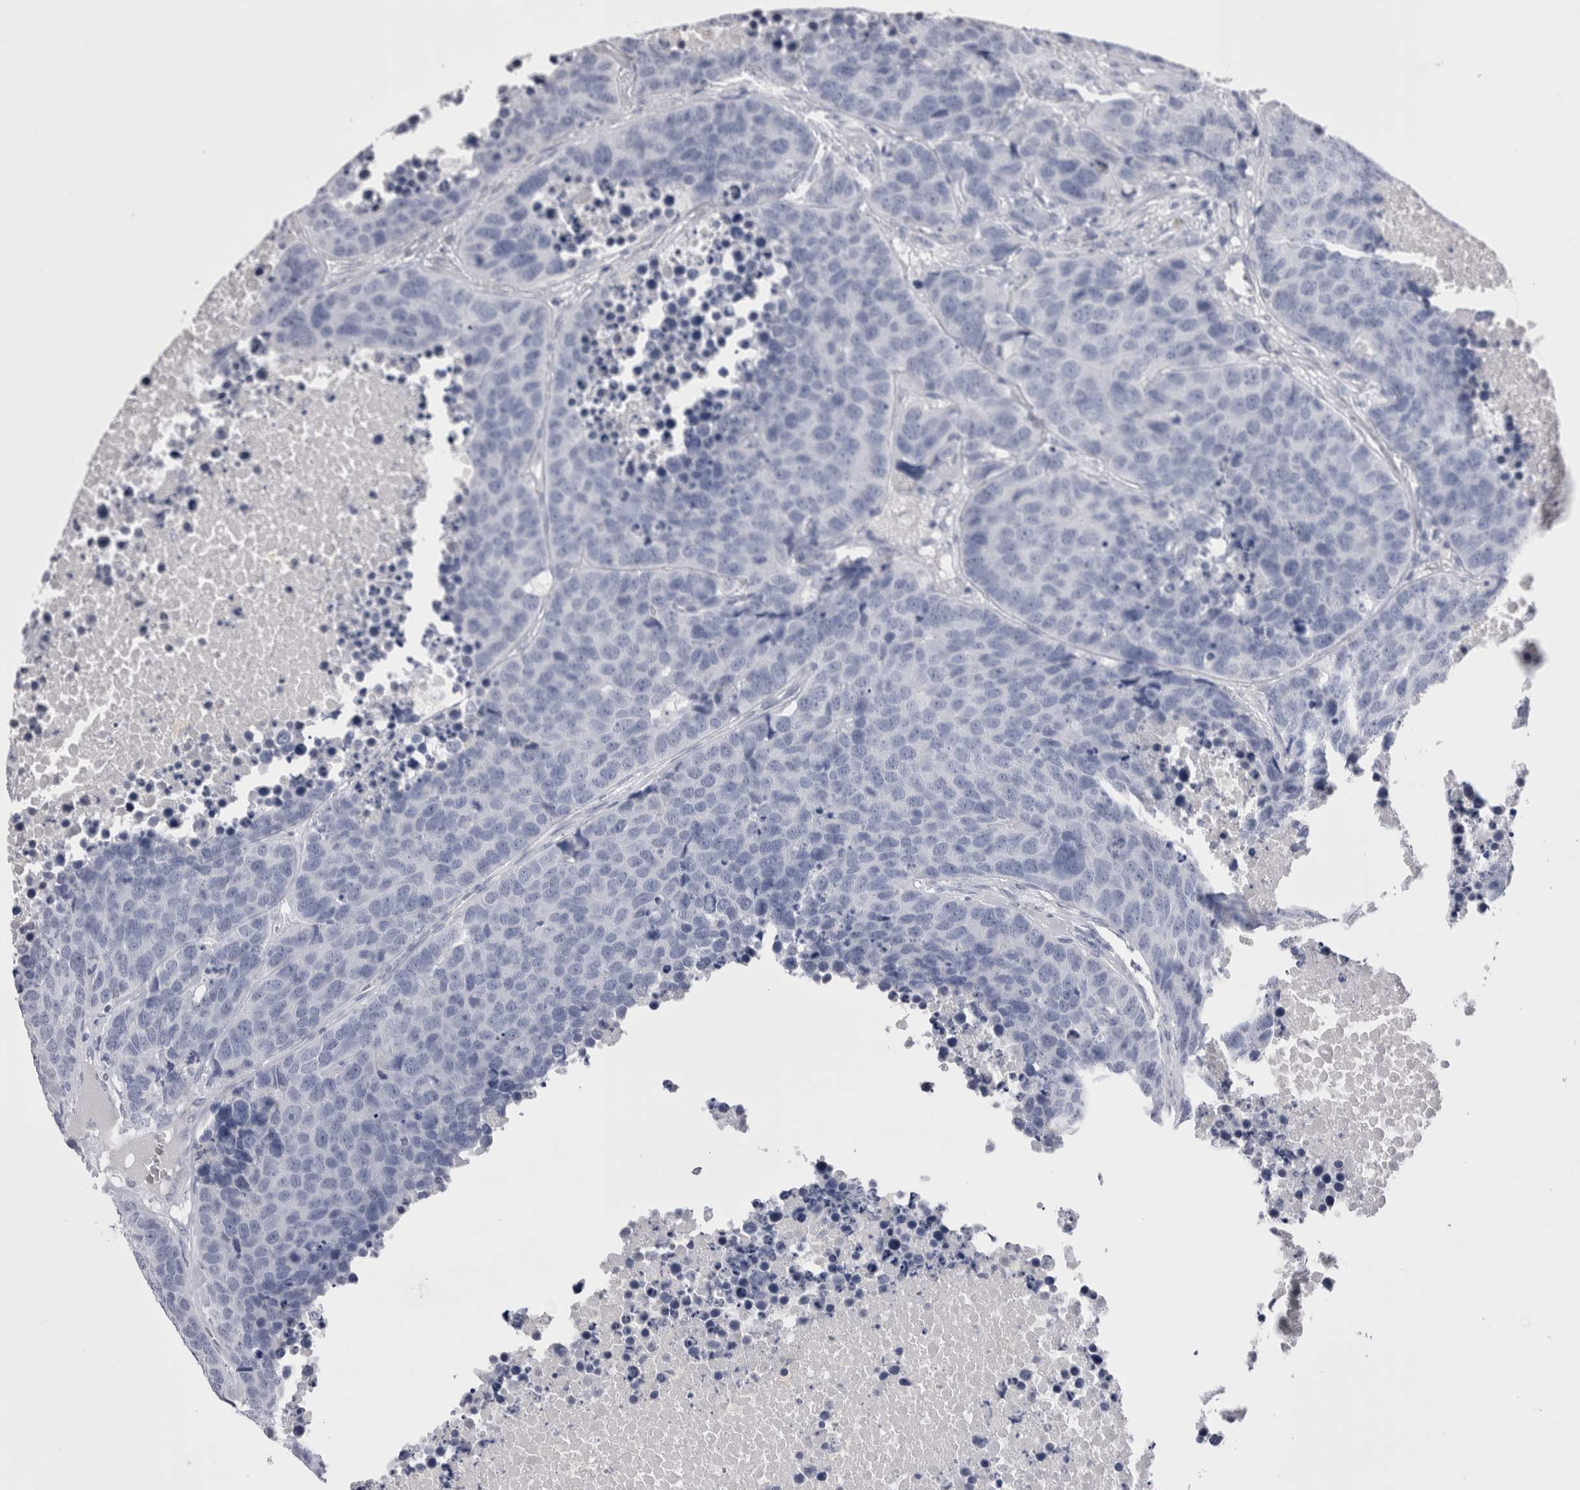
{"staining": {"intensity": "negative", "quantity": "none", "location": "none"}, "tissue": "carcinoid", "cell_type": "Tumor cells", "image_type": "cancer", "snomed": [{"axis": "morphology", "description": "Carcinoid, malignant, NOS"}, {"axis": "topography", "description": "Lung"}], "caption": "Immunohistochemical staining of carcinoid reveals no significant expression in tumor cells.", "gene": "CDHR5", "patient": {"sex": "male", "age": 60}}